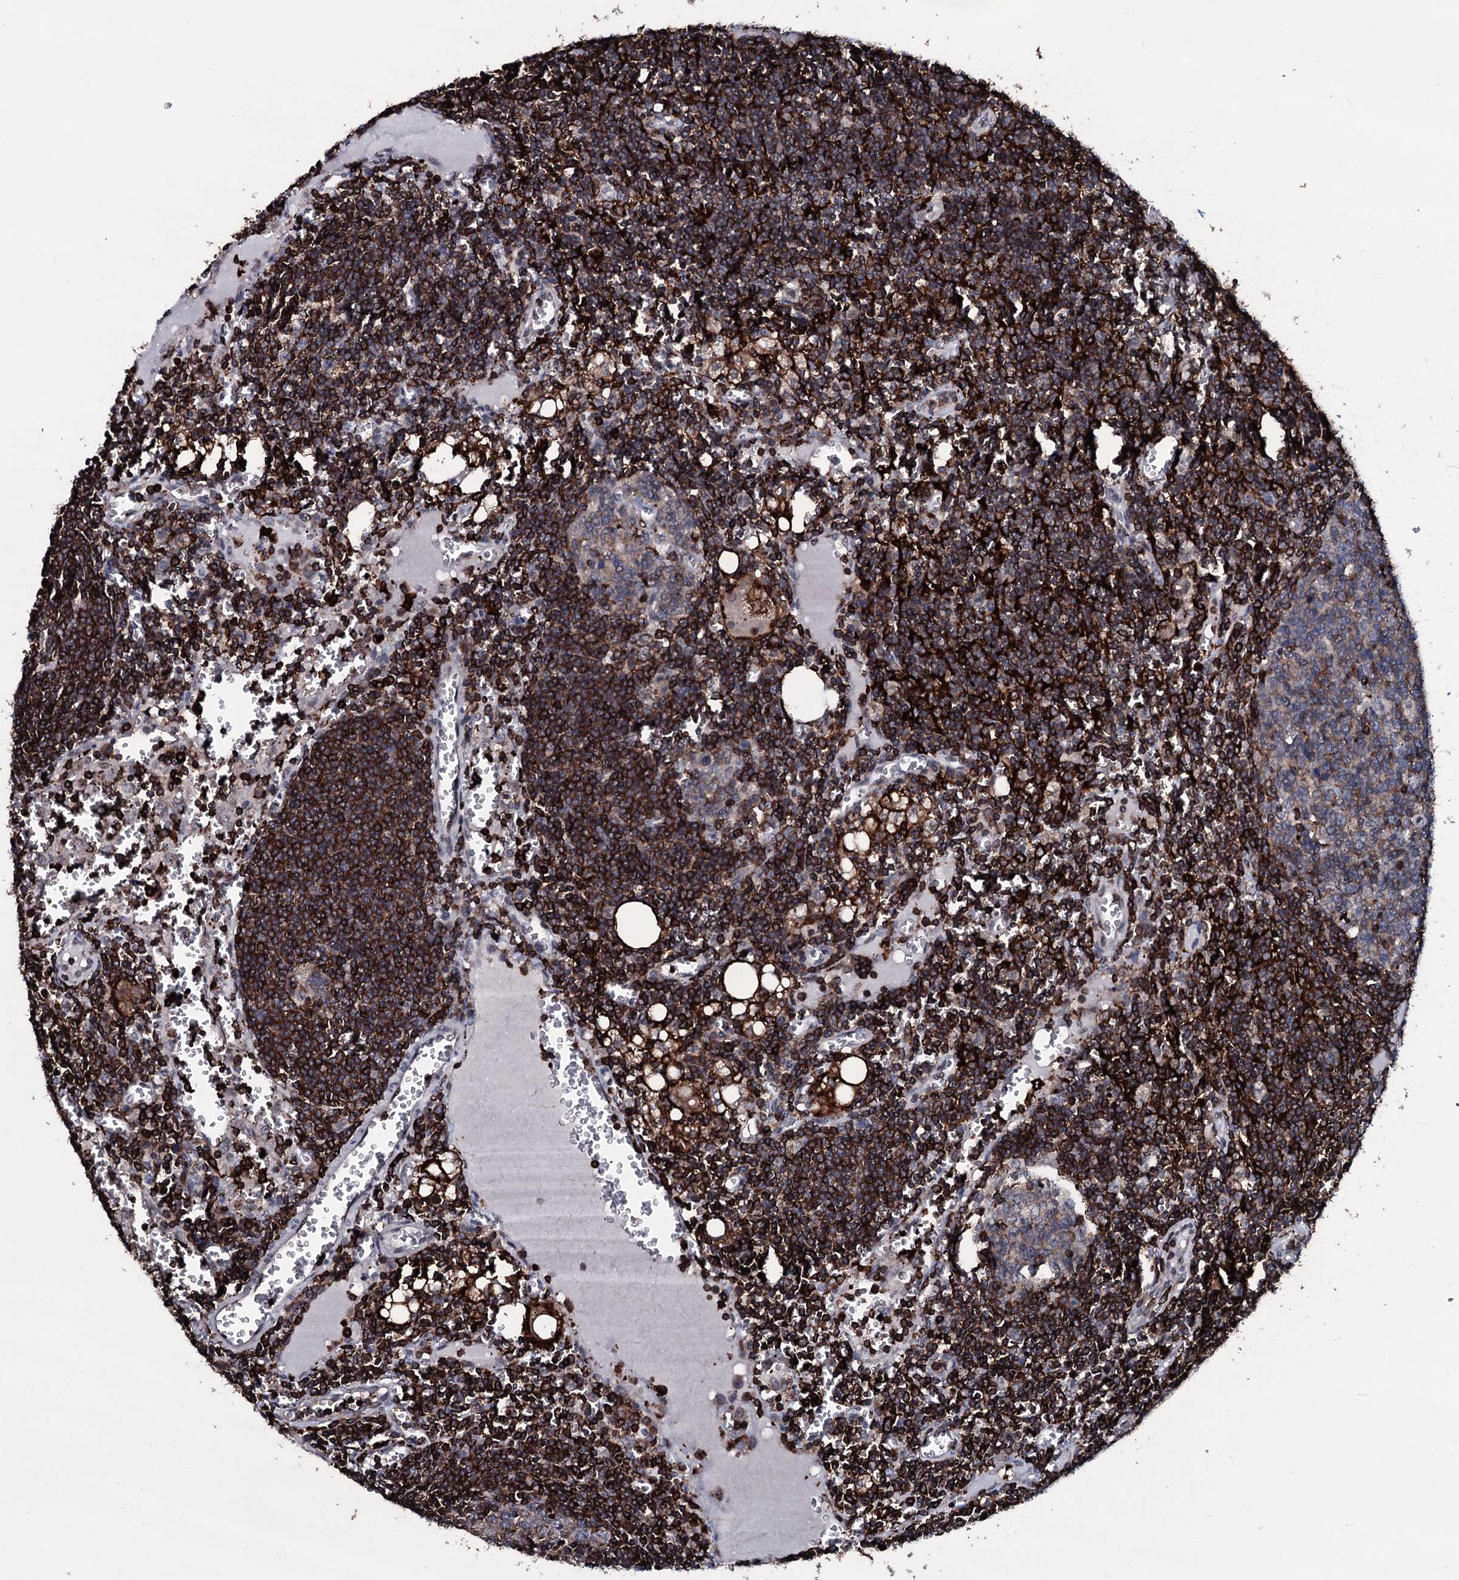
{"staining": {"intensity": "strong", "quantity": "<25%", "location": "cytoplasmic/membranous"}, "tissue": "lymph node", "cell_type": "Germinal center cells", "image_type": "normal", "snomed": [{"axis": "morphology", "description": "Normal tissue, NOS"}, {"axis": "topography", "description": "Lymph node"}], "caption": "IHC (DAB) staining of benign lymph node shows strong cytoplasmic/membranous protein expression in approximately <25% of germinal center cells.", "gene": "OGFOD2", "patient": {"sex": "female", "age": 73}}